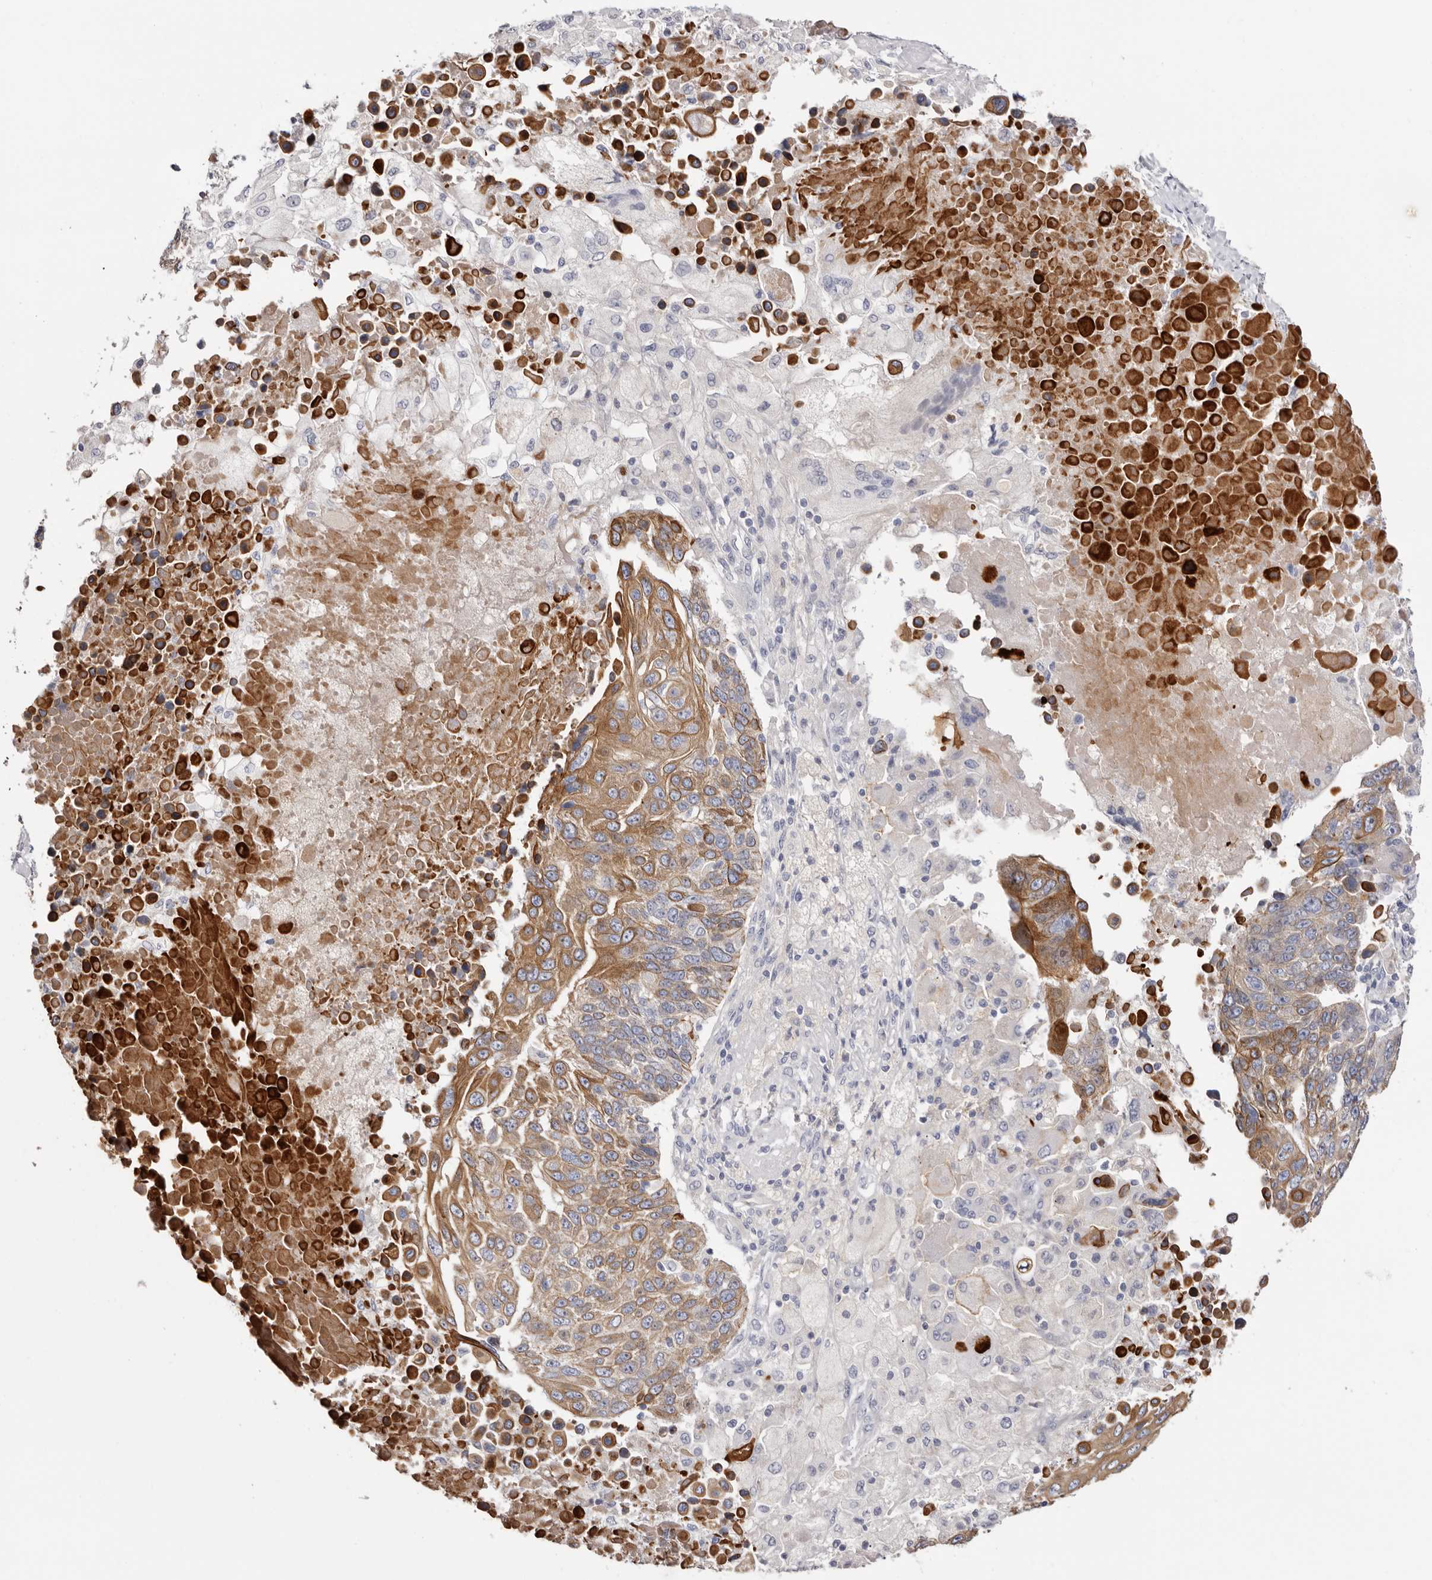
{"staining": {"intensity": "moderate", "quantity": ">75%", "location": "cytoplasmic/membranous"}, "tissue": "lung cancer", "cell_type": "Tumor cells", "image_type": "cancer", "snomed": [{"axis": "morphology", "description": "Squamous cell carcinoma, NOS"}, {"axis": "topography", "description": "Lung"}], "caption": "Immunohistochemical staining of lung cancer exhibits medium levels of moderate cytoplasmic/membranous positivity in approximately >75% of tumor cells. (IHC, brightfield microscopy, high magnification).", "gene": "STK16", "patient": {"sex": "male", "age": 66}}